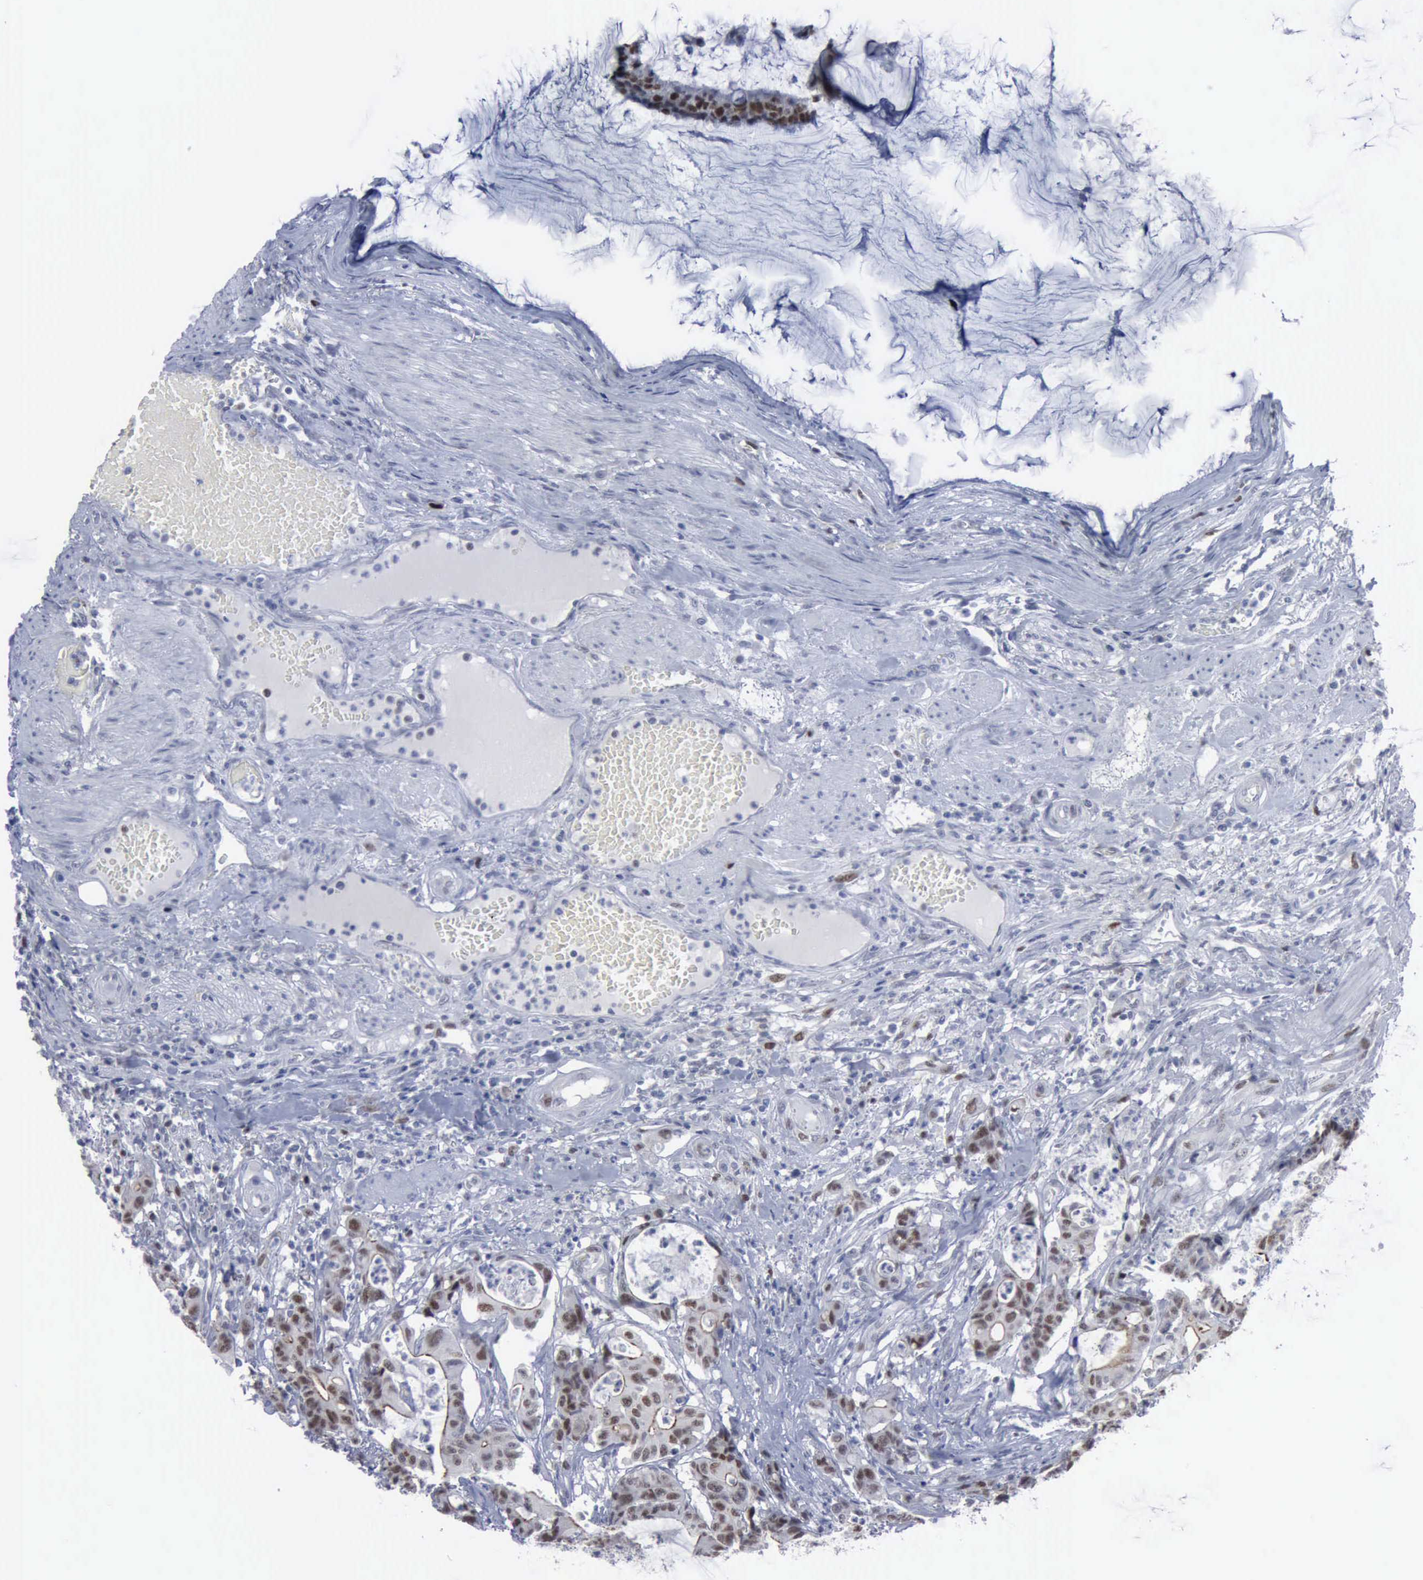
{"staining": {"intensity": "moderate", "quantity": "<25%", "location": "cytoplasmic/membranous,nuclear"}, "tissue": "colorectal cancer", "cell_type": "Tumor cells", "image_type": "cancer", "snomed": [{"axis": "morphology", "description": "Adenocarcinoma, NOS"}, {"axis": "topography", "description": "Colon"}], "caption": "Moderate cytoplasmic/membranous and nuclear staining for a protein is present in approximately <25% of tumor cells of adenocarcinoma (colorectal) using immunohistochemistry.", "gene": "MCM5", "patient": {"sex": "female", "age": 84}}